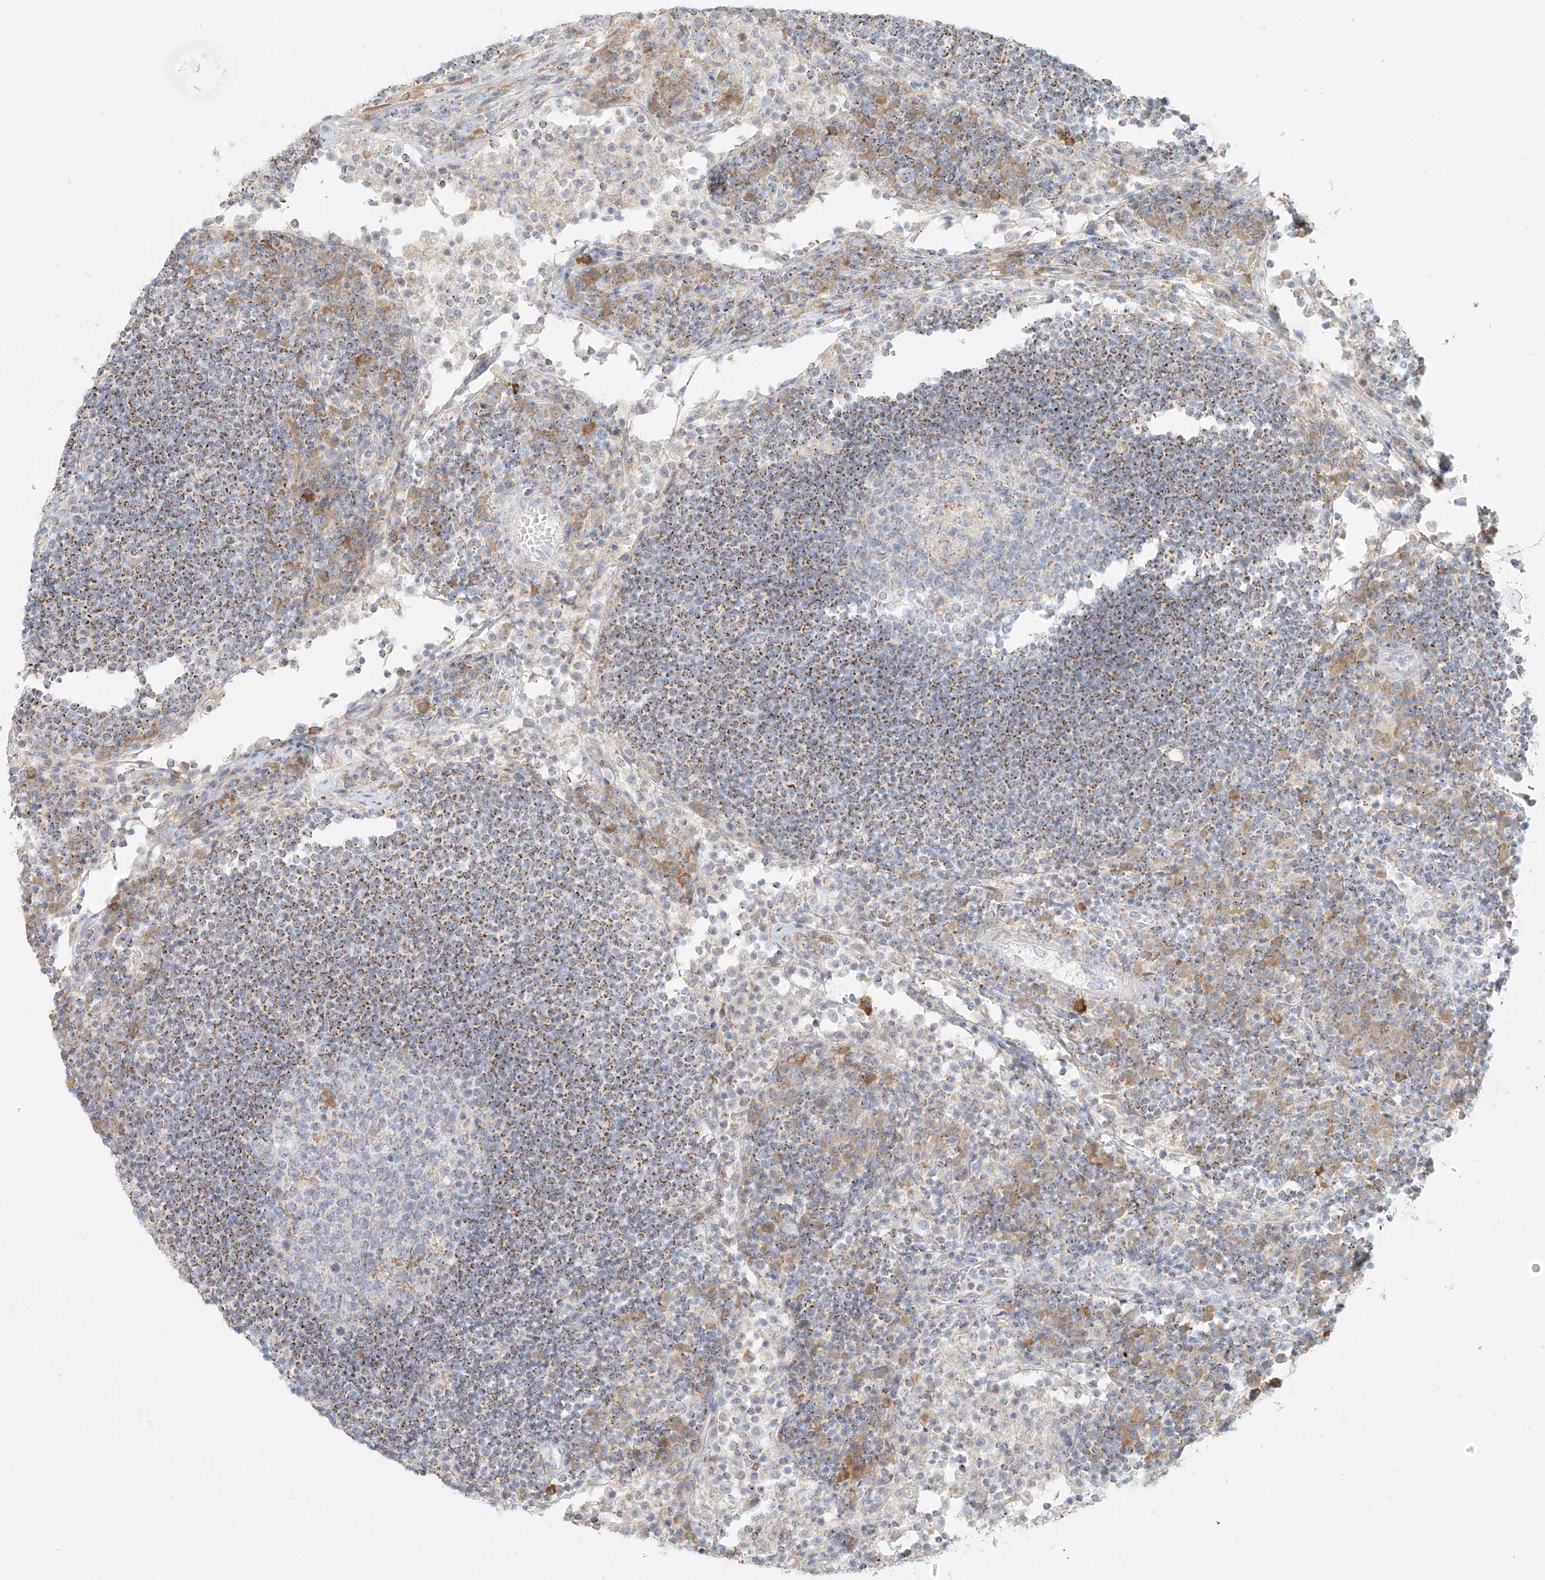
{"staining": {"intensity": "weak", "quantity": "<25%", "location": "cytoplasmic/membranous"}, "tissue": "lymph node", "cell_type": "Germinal center cells", "image_type": "normal", "snomed": [{"axis": "morphology", "description": "Normal tissue, NOS"}, {"axis": "topography", "description": "Lymph node"}], "caption": "Micrograph shows no protein expression in germinal center cells of benign lymph node. Nuclei are stained in blue.", "gene": "UST", "patient": {"sex": "female", "age": 53}}